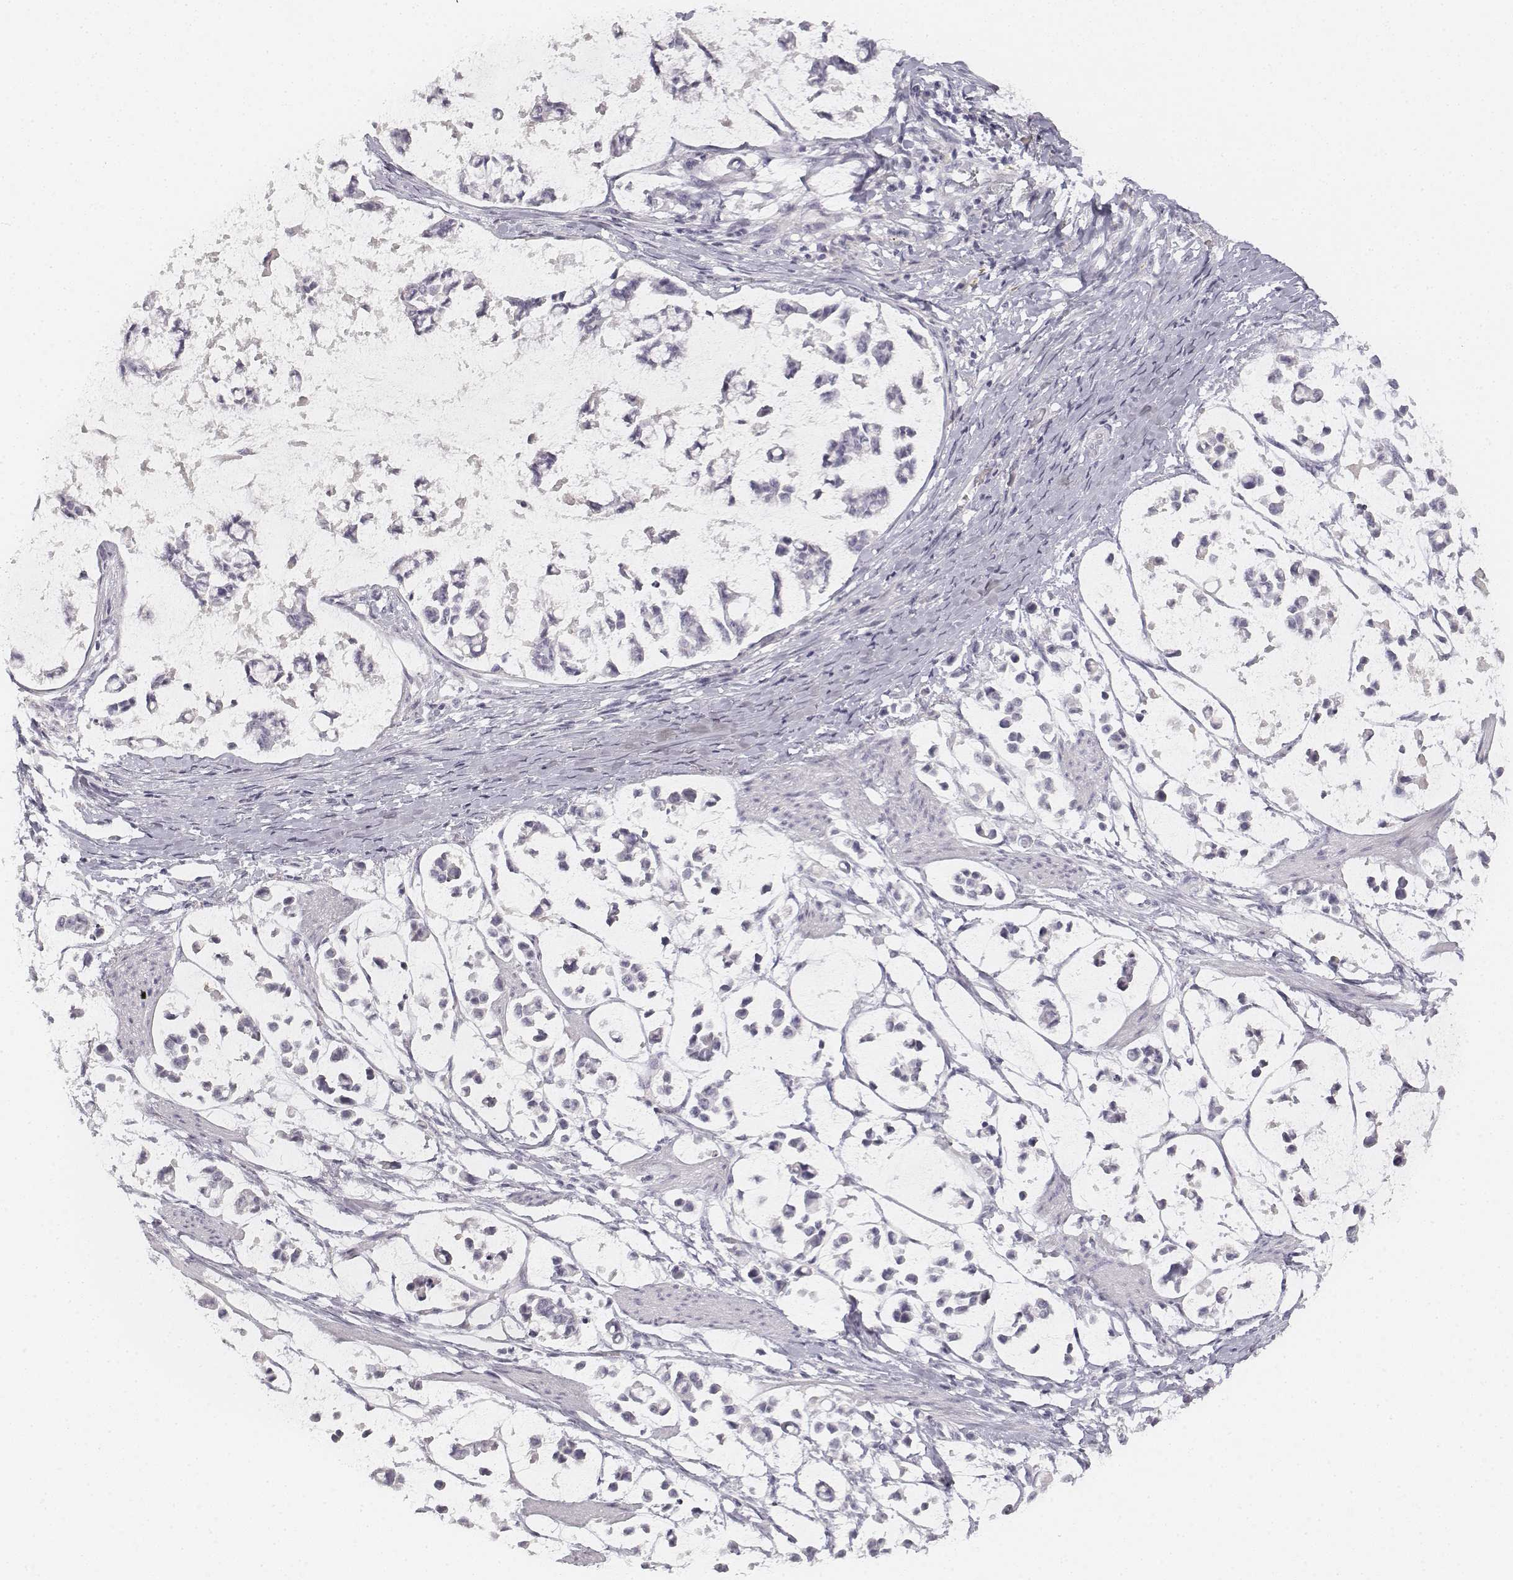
{"staining": {"intensity": "negative", "quantity": "none", "location": "none"}, "tissue": "stomach cancer", "cell_type": "Tumor cells", "image_type": "cancer", "snomed": [{"axis": "morphology", "description": "Adenocarcinoma, NOS"}, {"axis": "topography", "description": "Stomach"}], "caption": "Tumor cells show no significant protein staining in stomach cancer.", "gene": "DSG4", "patient": {"sex": "male", "age": 82}}